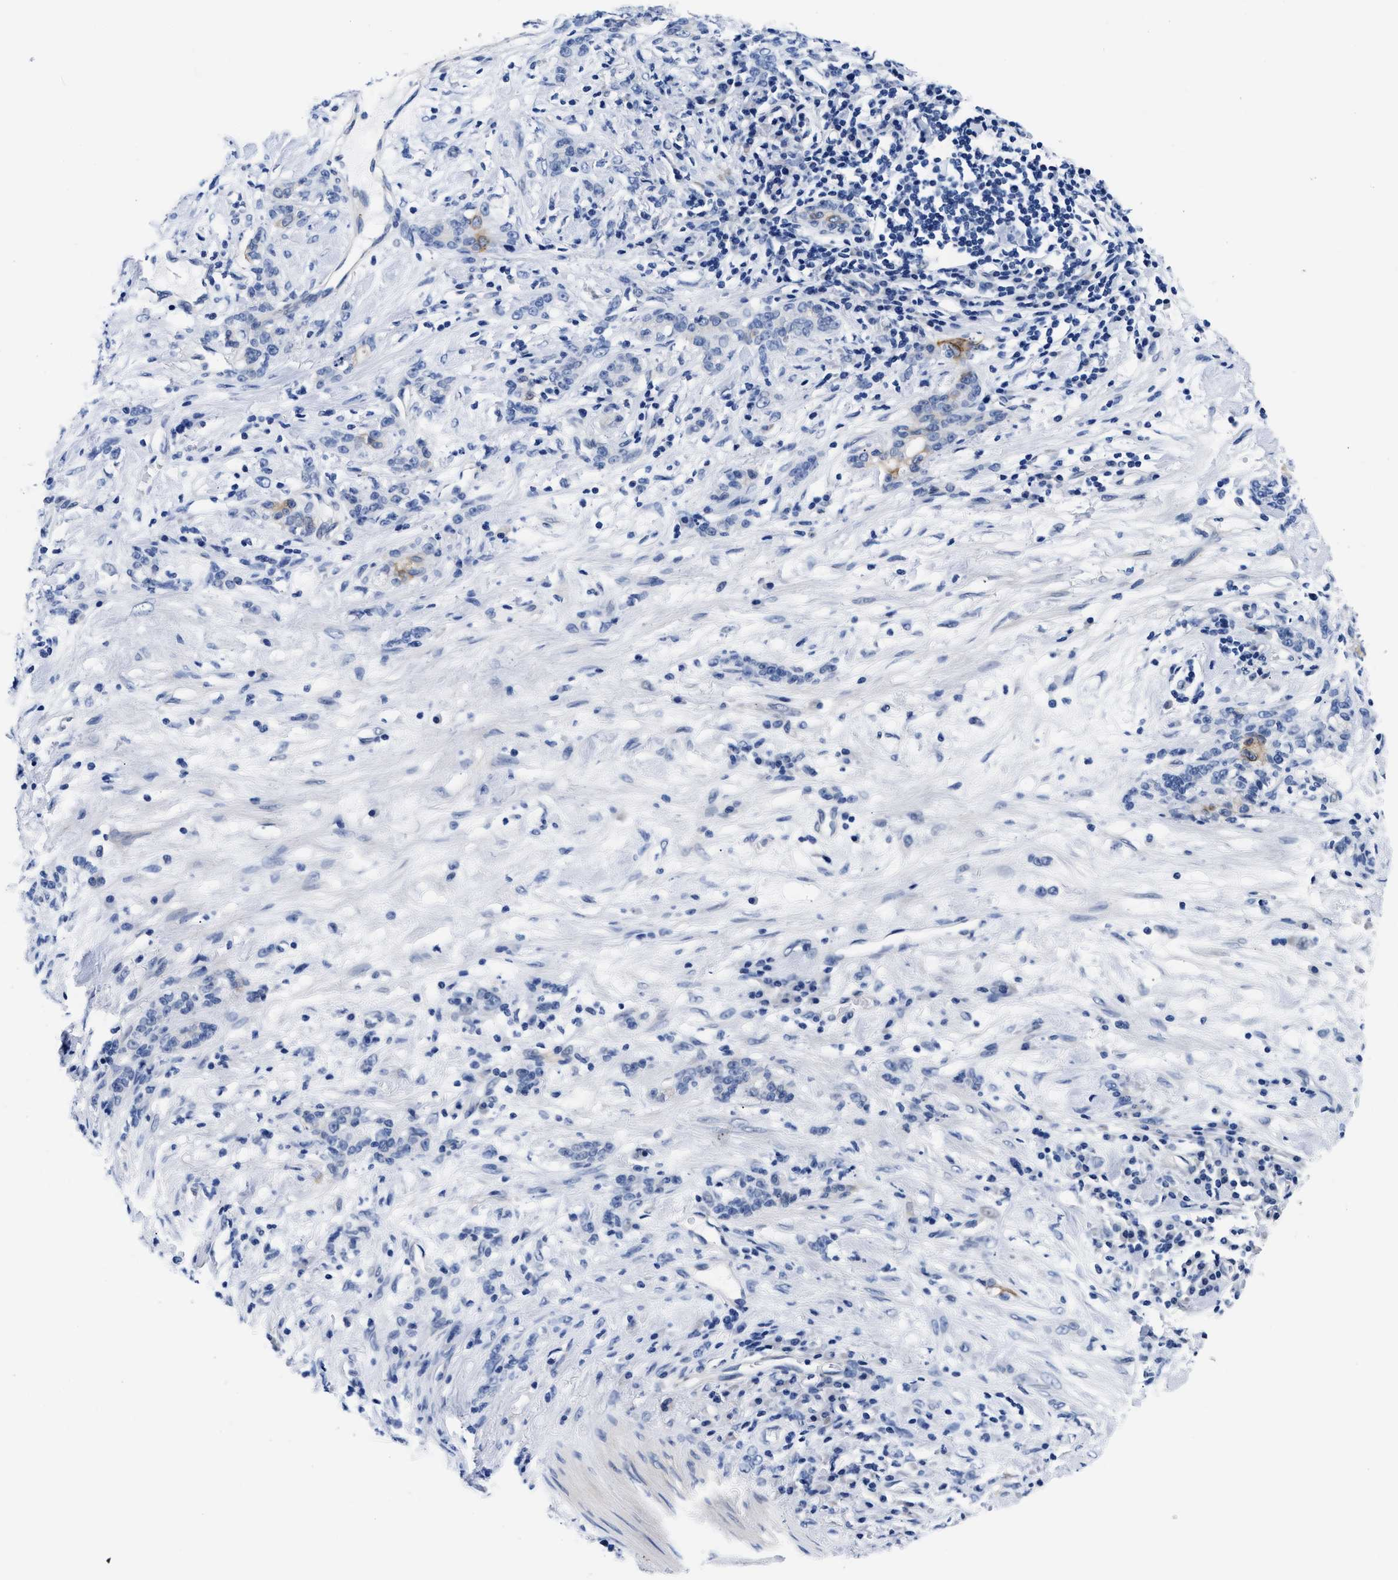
{"staining": {"intensity": "negative", "quantity": "none", "location": "none"}, "tissue": "stomach cancer", "cell_type": "Tumor cells", "image_type": "cancer", "snomed": [{"axis": "morphology", "description": "Adenocarcinoma, NOS"}, {"axis": "topography", "description": "Stomach, lower"}], "caption": "The image exhibits no significant expression in tumor cells of stomach cancer.", "gene": "TRIM29", "patient": {"sex": "male", "age": 88}}